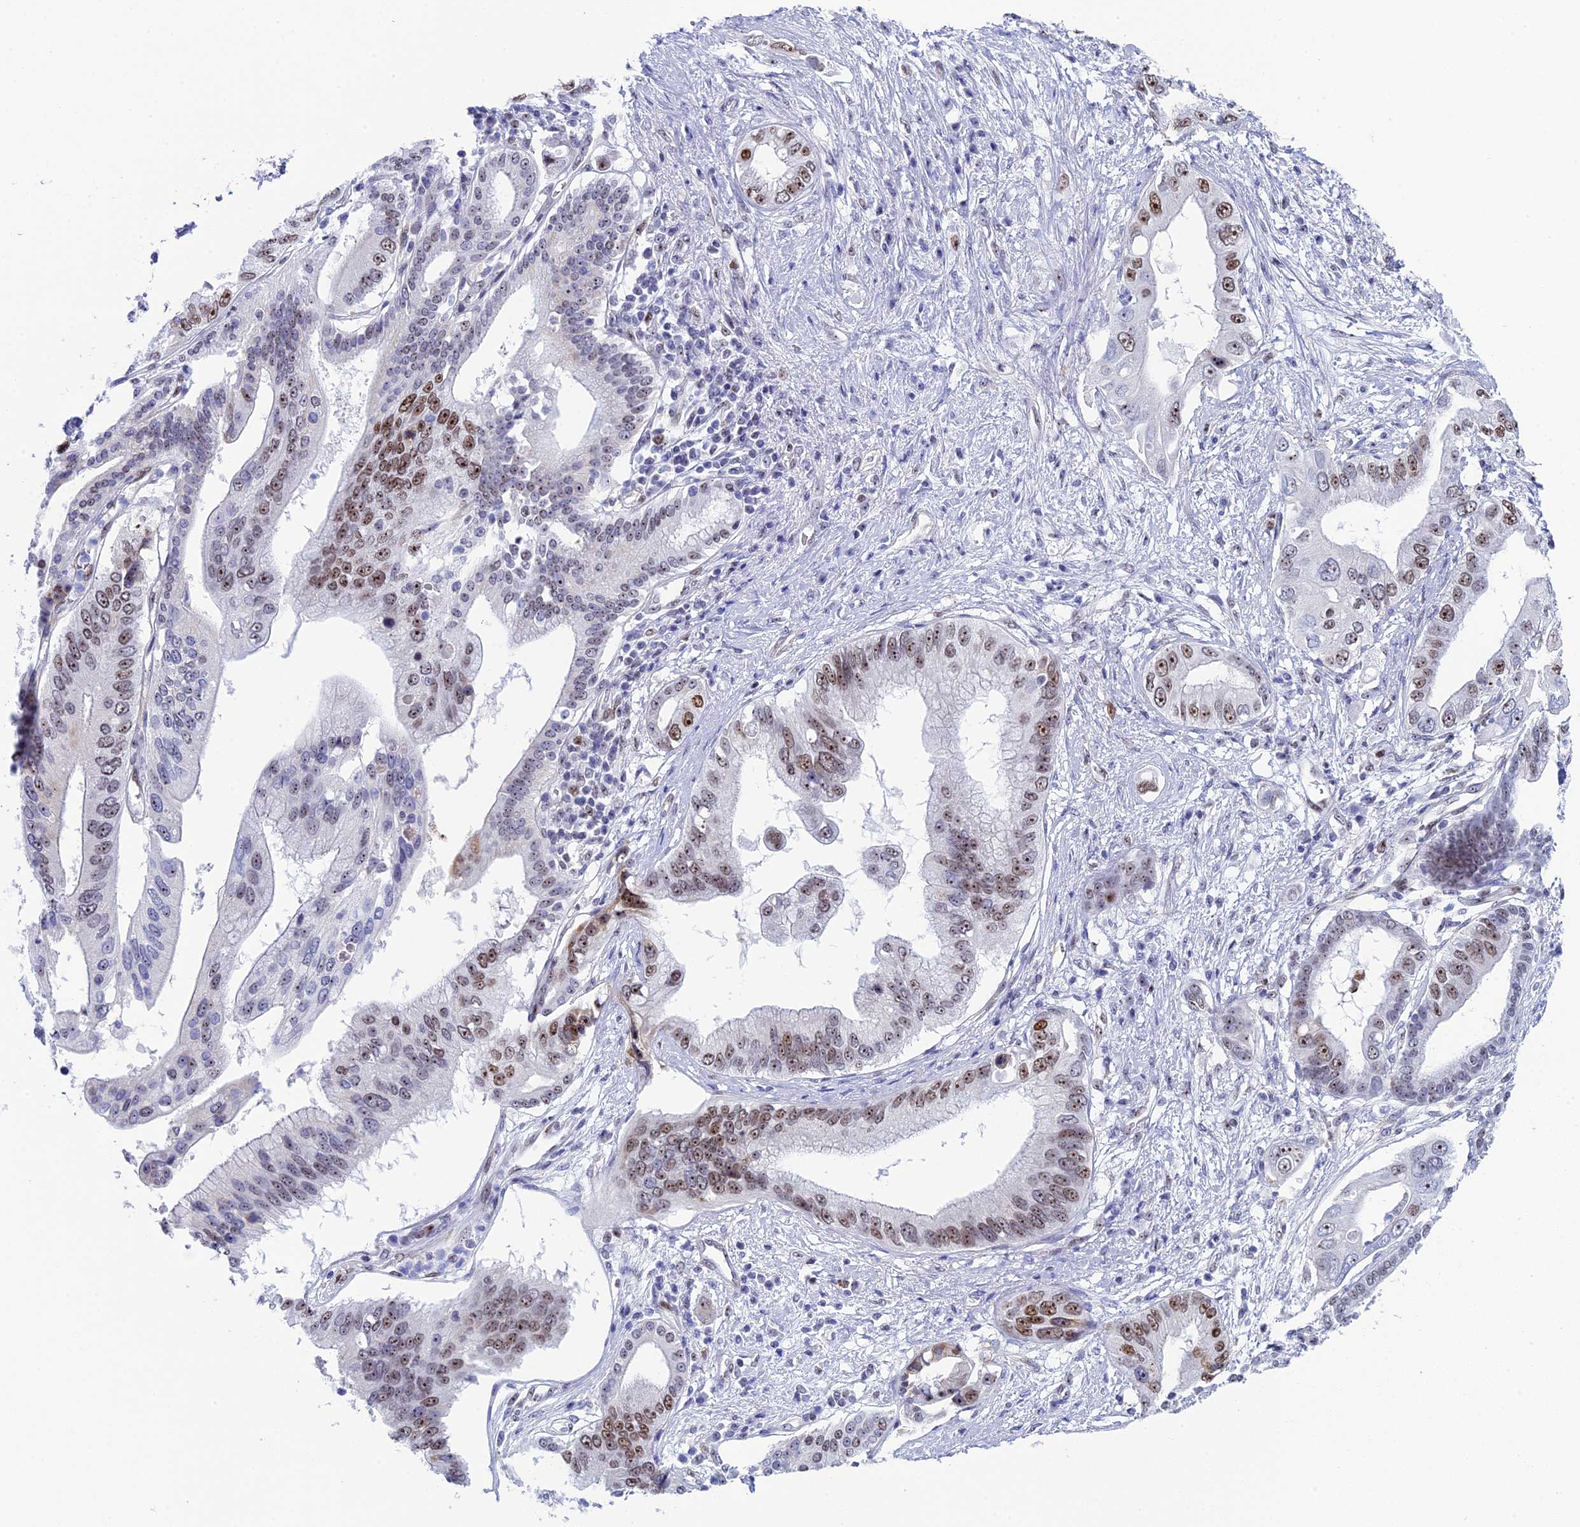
{"staining": {"intensity": "moderate", "quantity": "<25%", "location": "nuclear"}, "tissue": "pancreatic cancer", "cell_type": "Tumor cells", "image_type": "cancer", "snomed": [{"axis": "morphology", "description": "Inflammation, NOS"}, {"axis": "morphology", "description": "Adenocarcinoma, NOS"}, {"axis": "topography", "description": "Pancreas"}], "caption": "Approximately <25% of tumor cells in pancreatic adenocarcinoma show moderate nuclear protein positivity as visualized by brown immunohistochemical staining.", "gene": "CCDC86", "patient": {"sex": "female", "age": 56}}